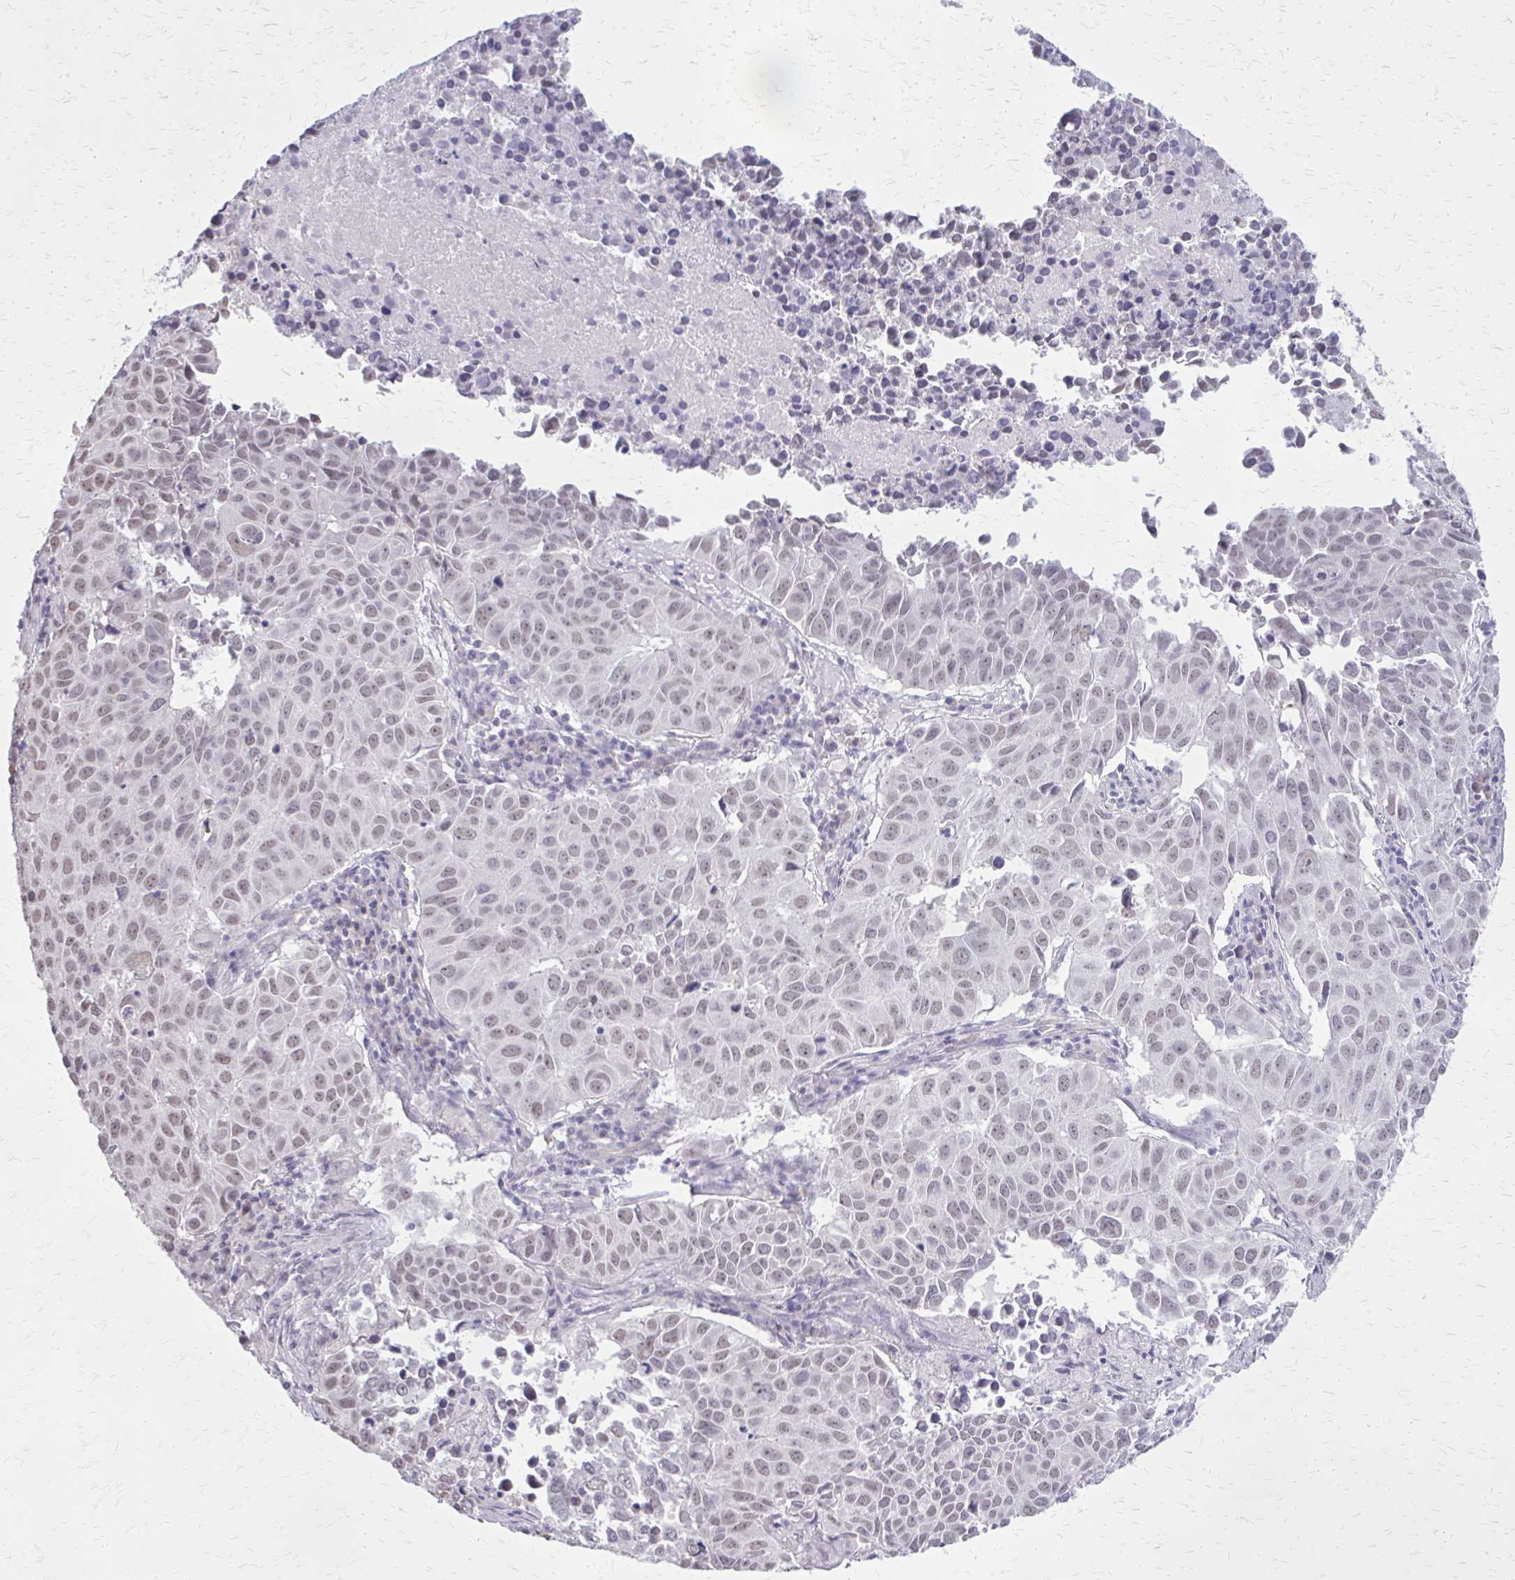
{"staining": {"intensity": "weak", "quantity": "<25%", "location": "nuclear"}, "tissue": "lung cancer", "cell_type": "Tumor cells", "image_type": "cancer", "snomed": [{"axis": "morphology", "description": "Adenocarcinoma, NOS"}, {"axis": "topography", "description": "Lung"}], "caption": "Immunohistochemical staining of lung cancer shows no significant positivity in tumor cells.", "gene": "PLCB1", "patient": {"sex": "female", "age": 50}}